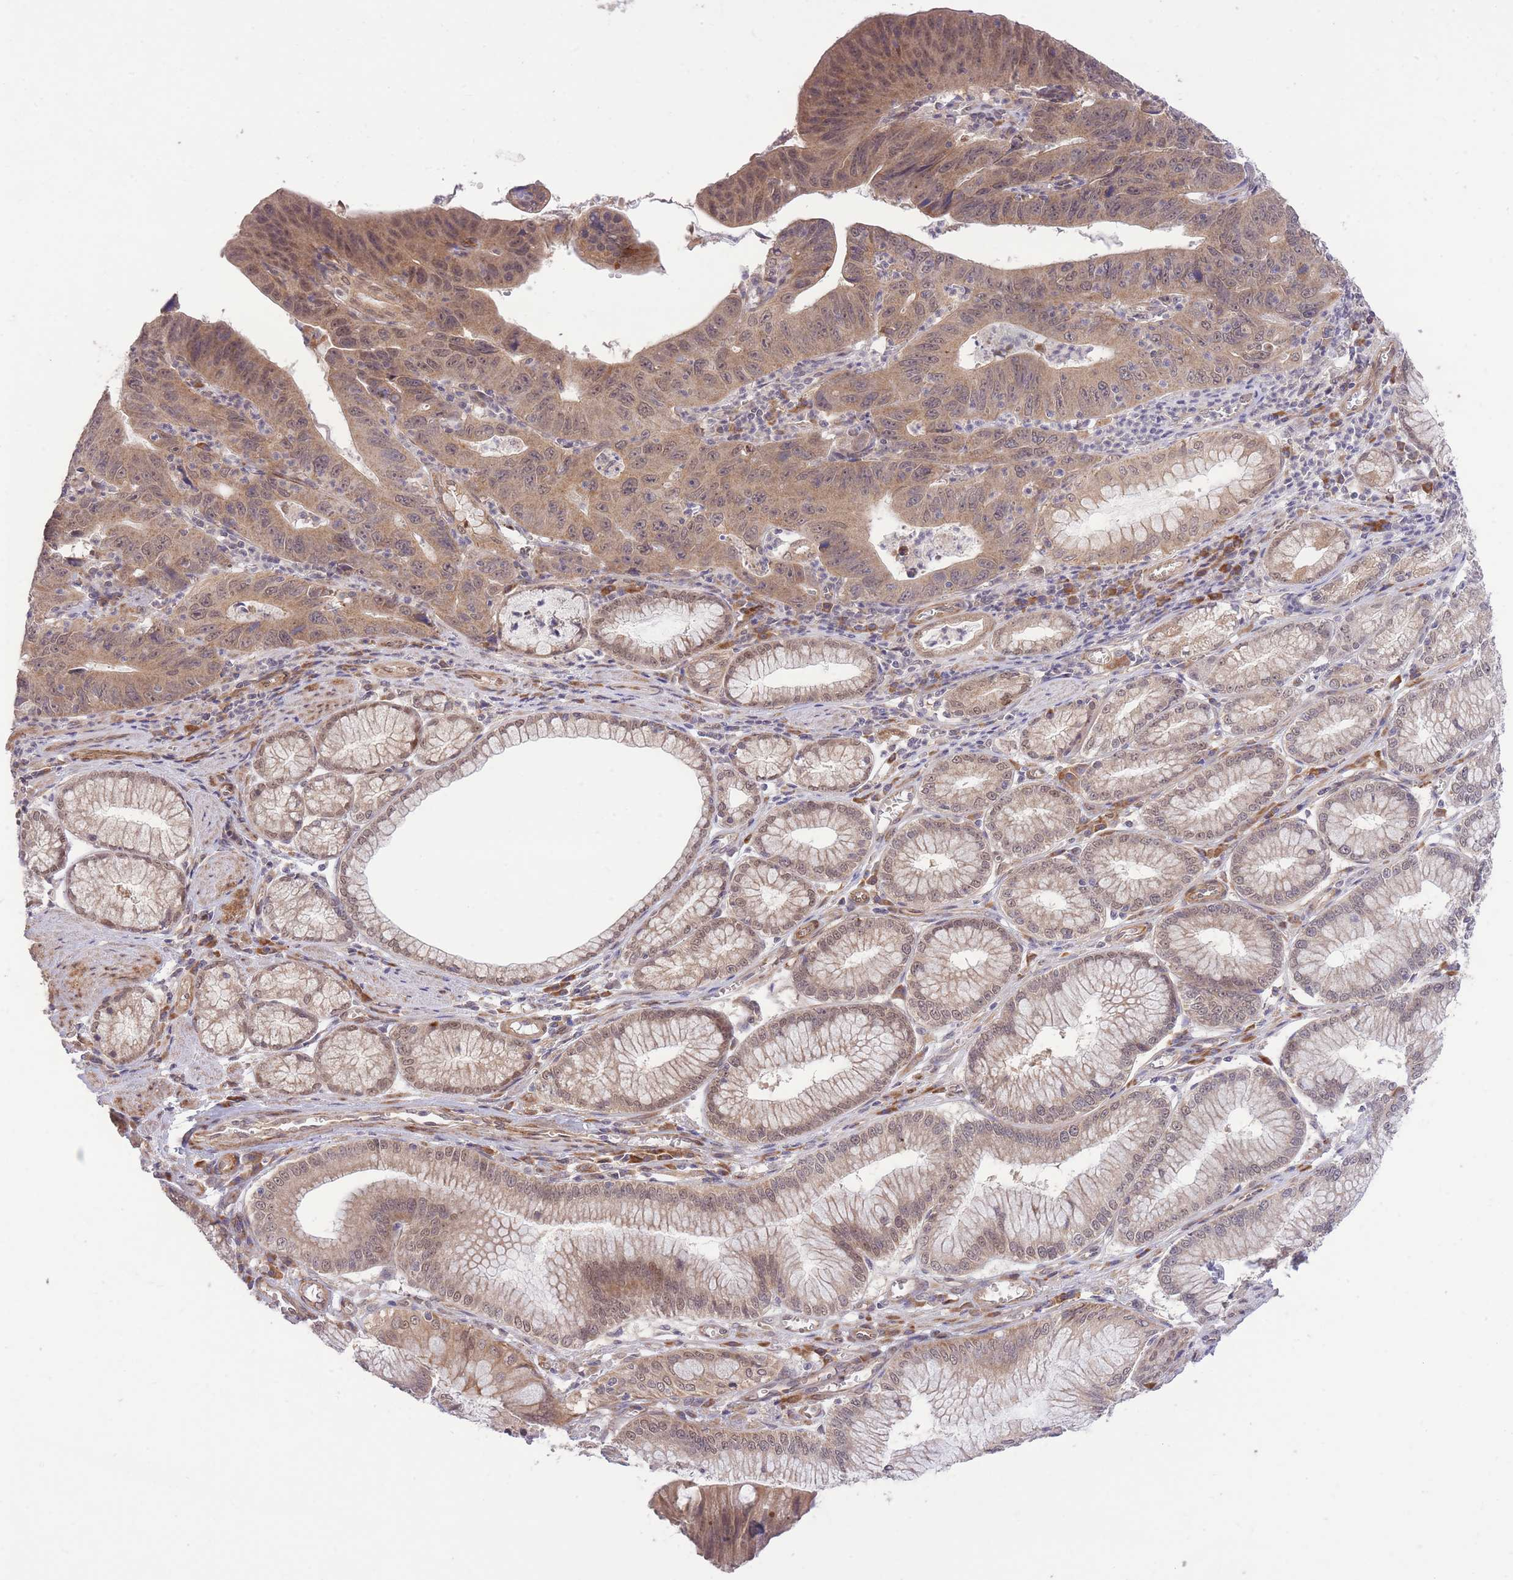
{"staining": {"intensity": "moderate", "quantity": ">75%", "location": "cytoplasmic/membranous,nuclear"}, "tissue": "stomach cancer", "cell_type": "Tumor cells", "image_type": "cancer", "snomed": [{"axis": "morphology", "description": "Adenocarcinoma, NOS"}, {"axis": "topography", "description": "Stomach"}], "caption": "Tumor cells reveal medium levels of moderate cytoplasmic/membranous and nuclear staining in about >75% of cells in human stomach adenocarcinoma.", "gene": "ELOA2", "patient": {"sex": "male", "age": 59}}